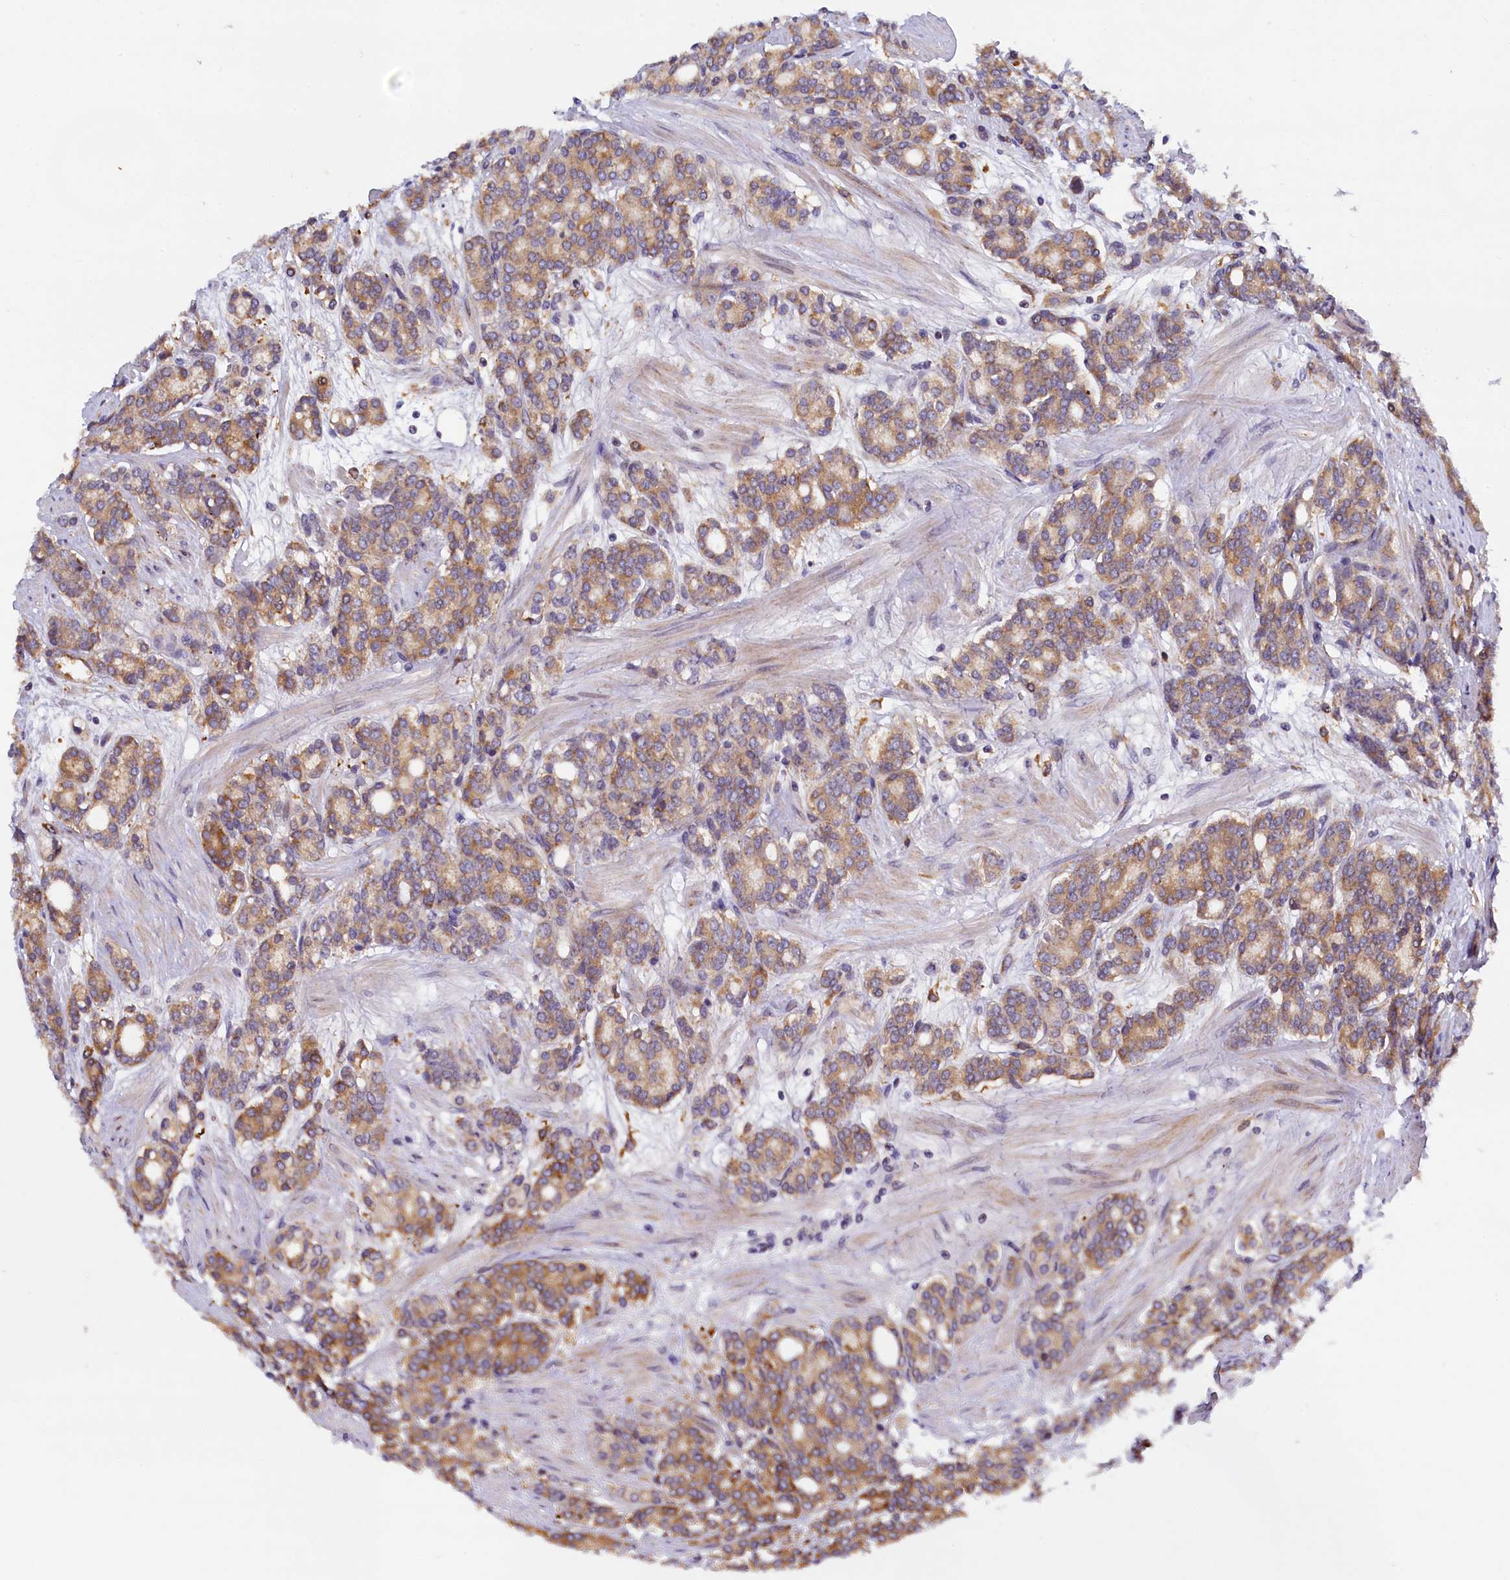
{"staining": {"intensity": "moderate", "quantity": ">75%", "location": "cytoplasmic/membranous"}, "tissue": "prostate cancer", "cell_type": "Tumor cells", "image_type": "cancer", "snomed": [{"axis": "morphology", "description": "Adenocarcinoma, High grade"}, {"axis": "topography", "description": "Prostate"}], "caption": "Immunohistochemistry (DAB) staining of human prostate cancer shows moderate cytoplasmic/membranous protein expression in approximately >75% of tumor cells.", "gene": "NAIP", "patient": {"sex": "male", "age": 62}}